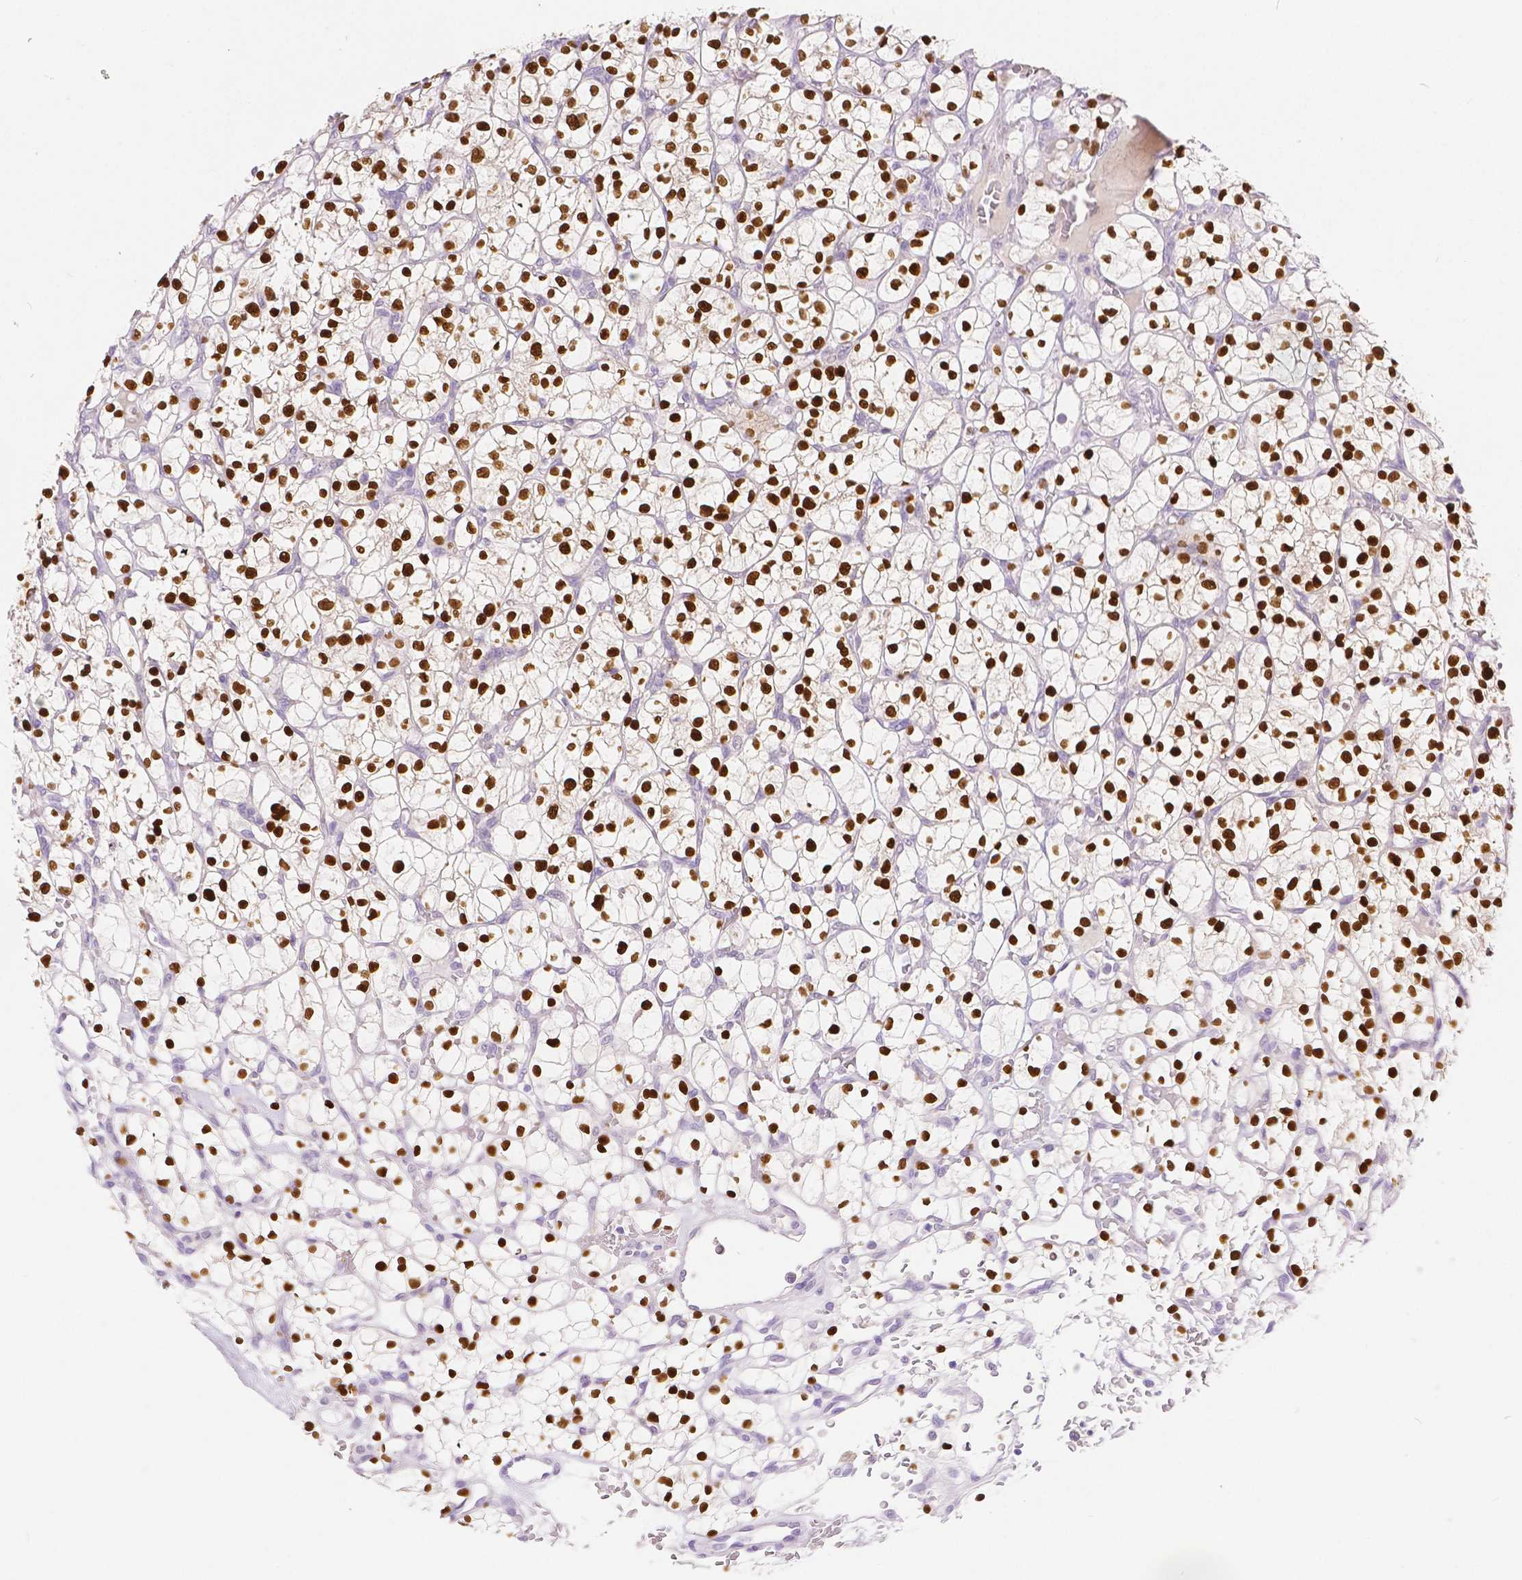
{"staining": {"intensity": "strong", "quantity": ">75%", "location": "nuclear"}, "tissue": "renal cancer", "cell_type": "Tumor cells", "image_type": "cancer", "snomed": [{"axis": "morphology", "description": "Adenocarcinoma, NOS"}, {"axis": "topography", "description": "Kidney"}], "caption": "Immunohistochemistry (IHC) of renal cancer exhibits high levels of strong nuclear staining in approximately >75% of tumor cells. Ihc stains the protein in brown and the nuclei are stained blue.", "gene": "HNF1B", "patient": {"sex": "female", "age": 64}}